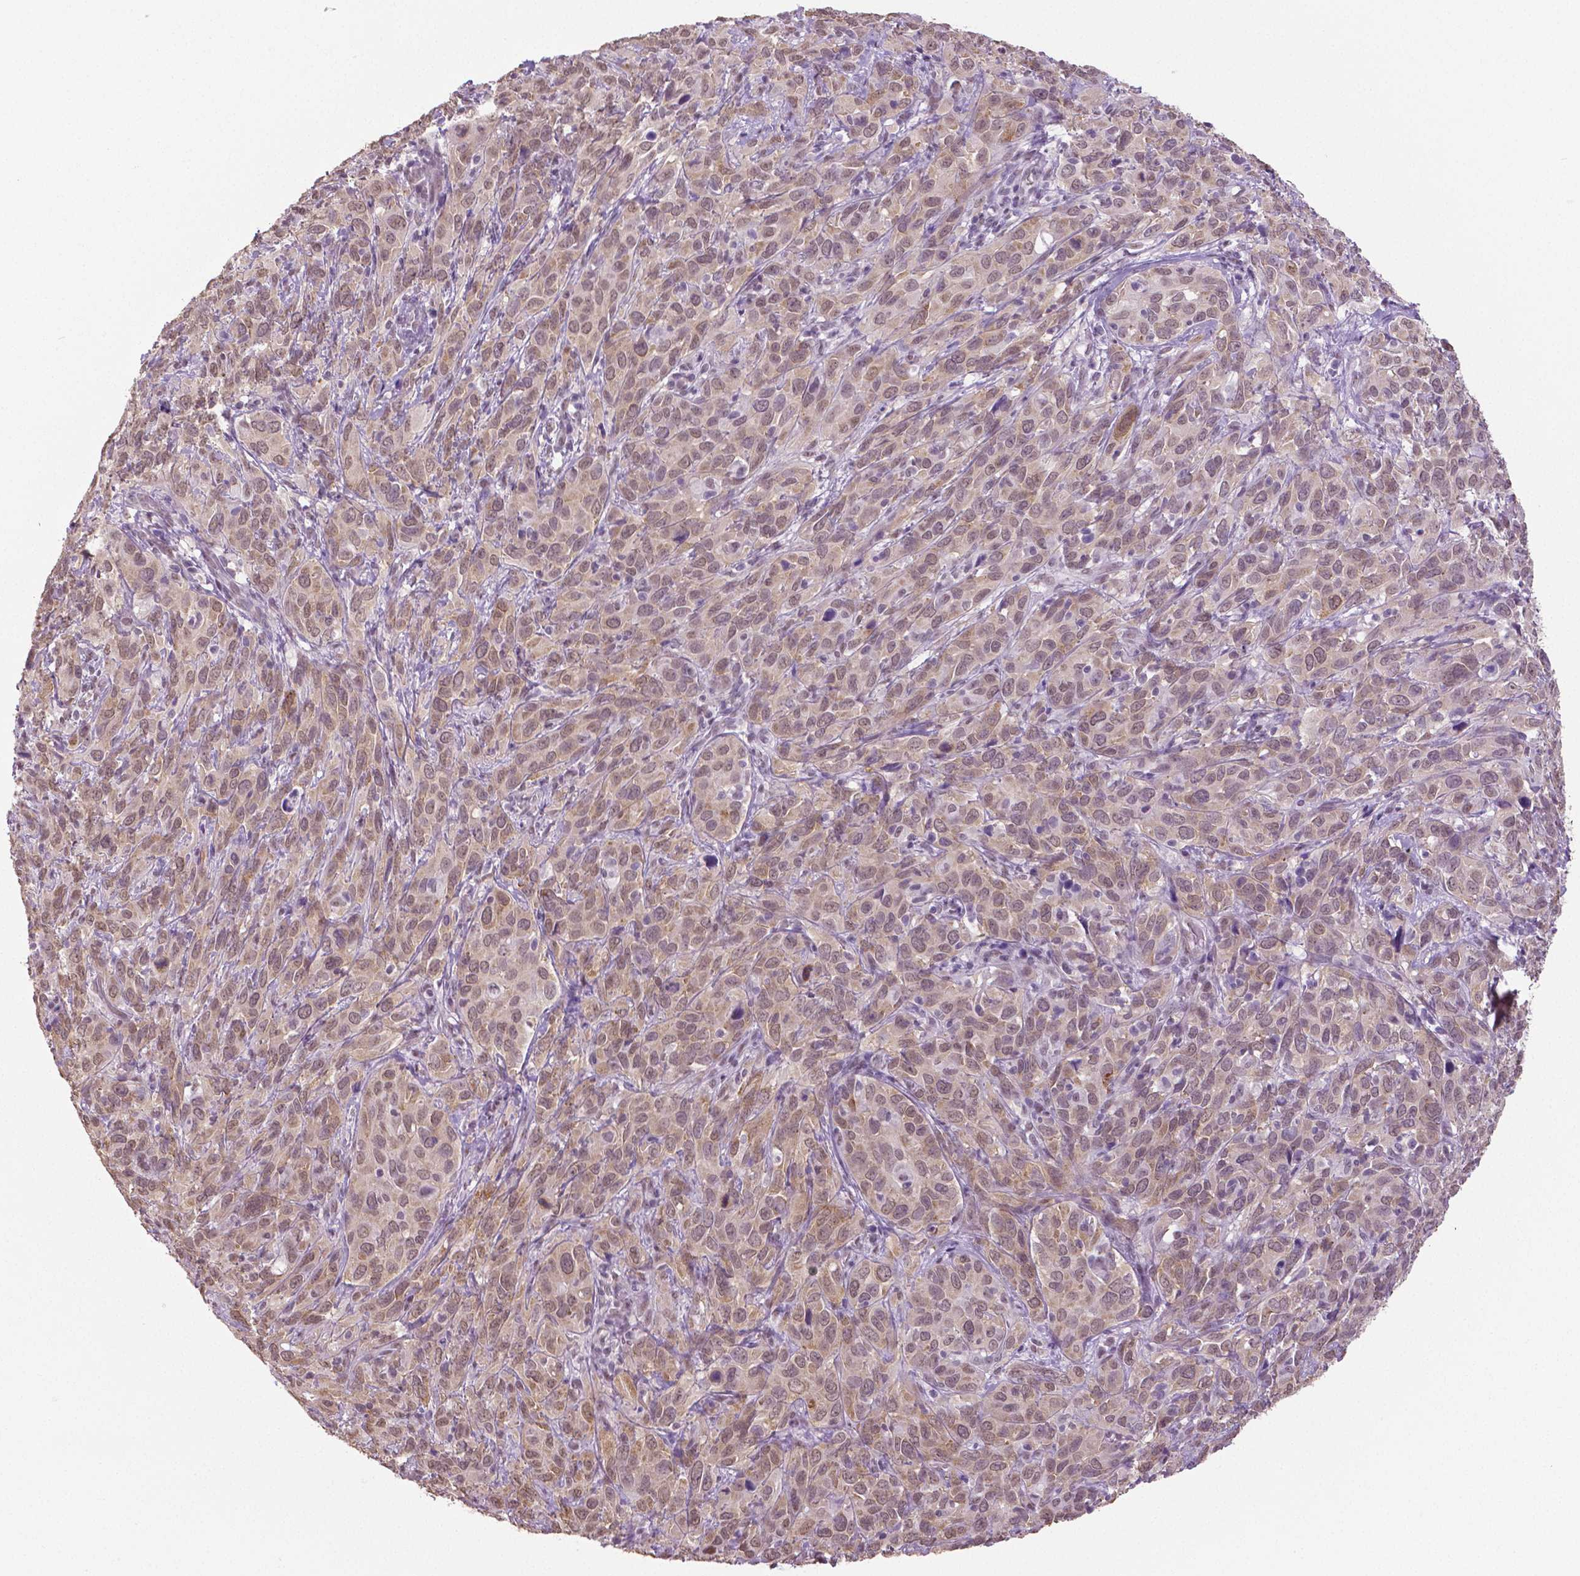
{"staining": {"intensity": "weak", "quantity": ">75%", "location": "cytoplasmic/membranous,nuclear"}, "tissue": "cervical cancer", "cell_type": "Tumor cells", "image_type": "cancer", "snomed": [{"axis": "morphology", "description": "Squamous cell carcinoma, NOS"}, {"axis": "topography", "description": "Cervix"}], "caption": "Cervical cancer (squamous cell carcinoma) stained for a protein shows weak cytoplasmic/membranous and nuclear positivity in tumor cells.", "gene": "IGF2BP1", "patient": {"sex": "female", "age": 51}}